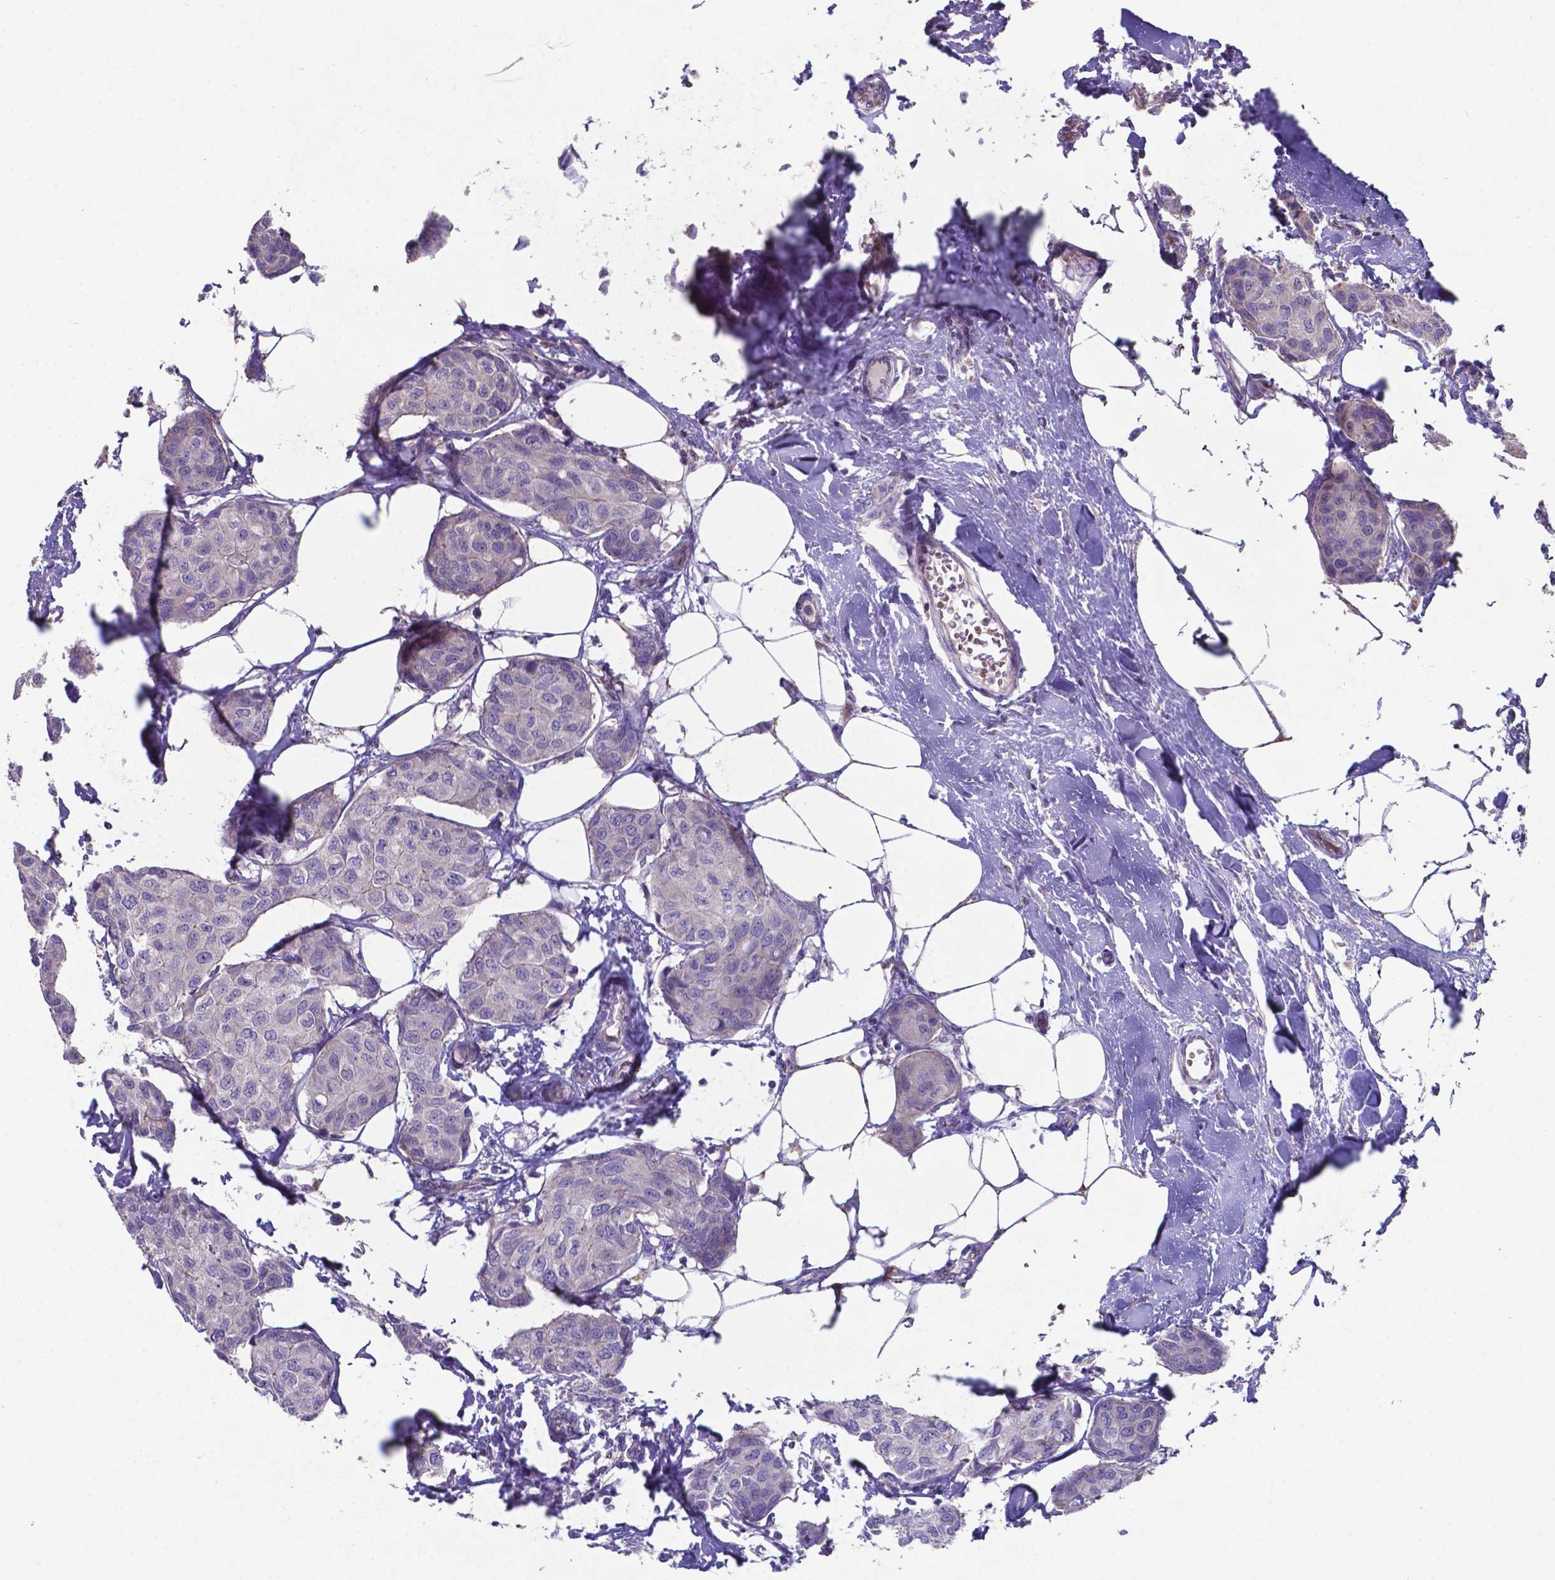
{"staining": {"intensity": "negative", "quantity": "none", "location": "none"}, "tissue": "breast cancer", "cell_type": "Tumor cells", "image_type": "cancer", "snomed": [{"axis": "morphology", "description": "Duct carcinoma"}, {"axis": "topography", "description": "Breast"}], "caption": "Protein analysis of breast infiltrating ductal carcinoma demonstrates no significant positivity in tumor cells.", "gene": "TYRO3", "patient": {"sex": "female", "age": 80}}